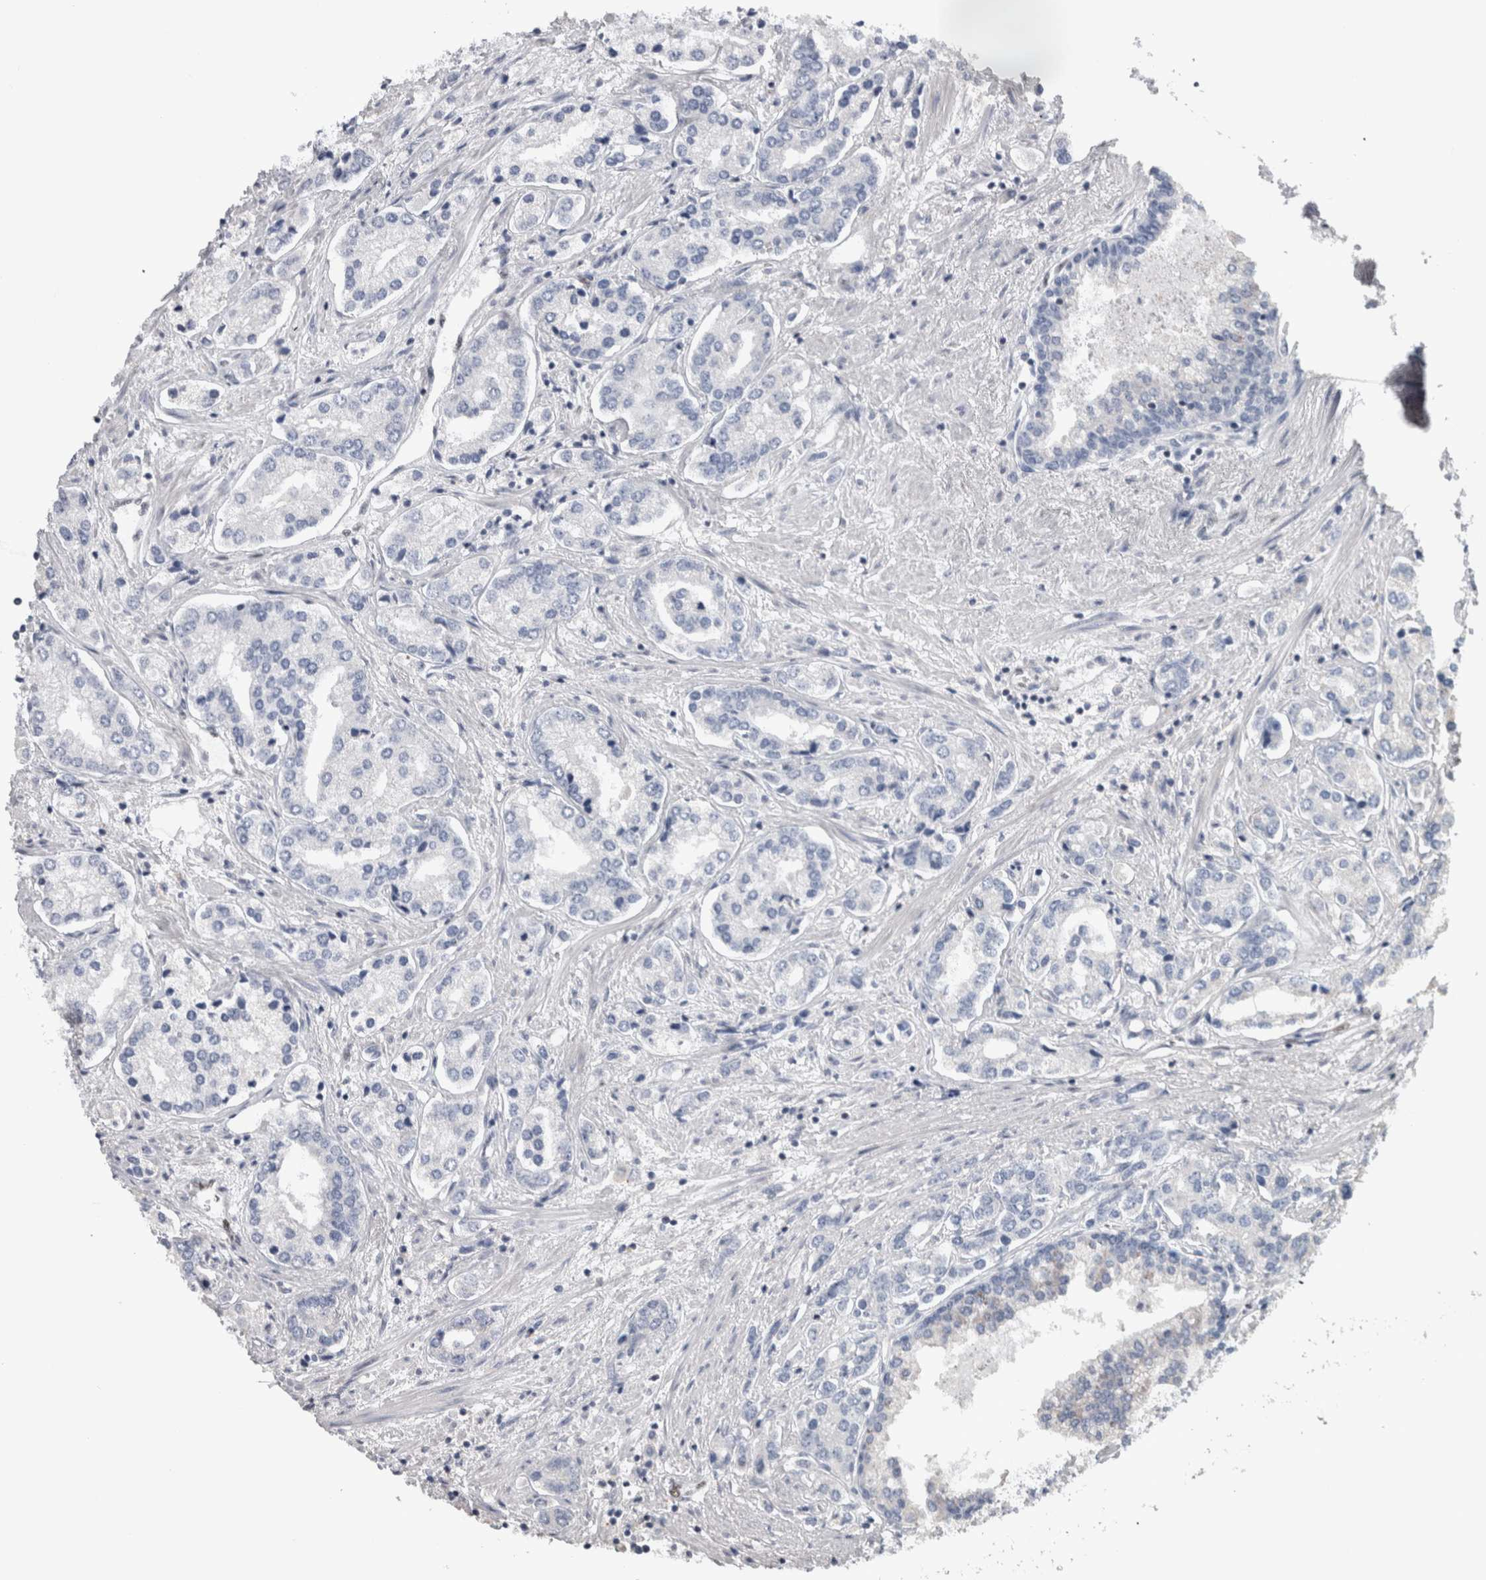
{"staining": {"intensity": "negative", "quantity": "none", "location": "none"}, "tissue": "prostate cancer", "cell_type": "Tumor cells", "image_type": "cancer", "snomed": [{"axis": "morphology", "description": "Adenocarcinoma, High grade"}, {"axis": "topography", "description": "Prostate"}], "caption": "Immunohistochemical staining of prostate cancer (adenocarcinoma (high-grade)) displays no significant expression in tumor cells. The staining is performed using DAB (3,3'-diaminobenzidine) brown chromogen with nuclei counter-stained in using hematoxylin.", "gene": "IL33", "patient": {"sex": "male", "age": 66}}